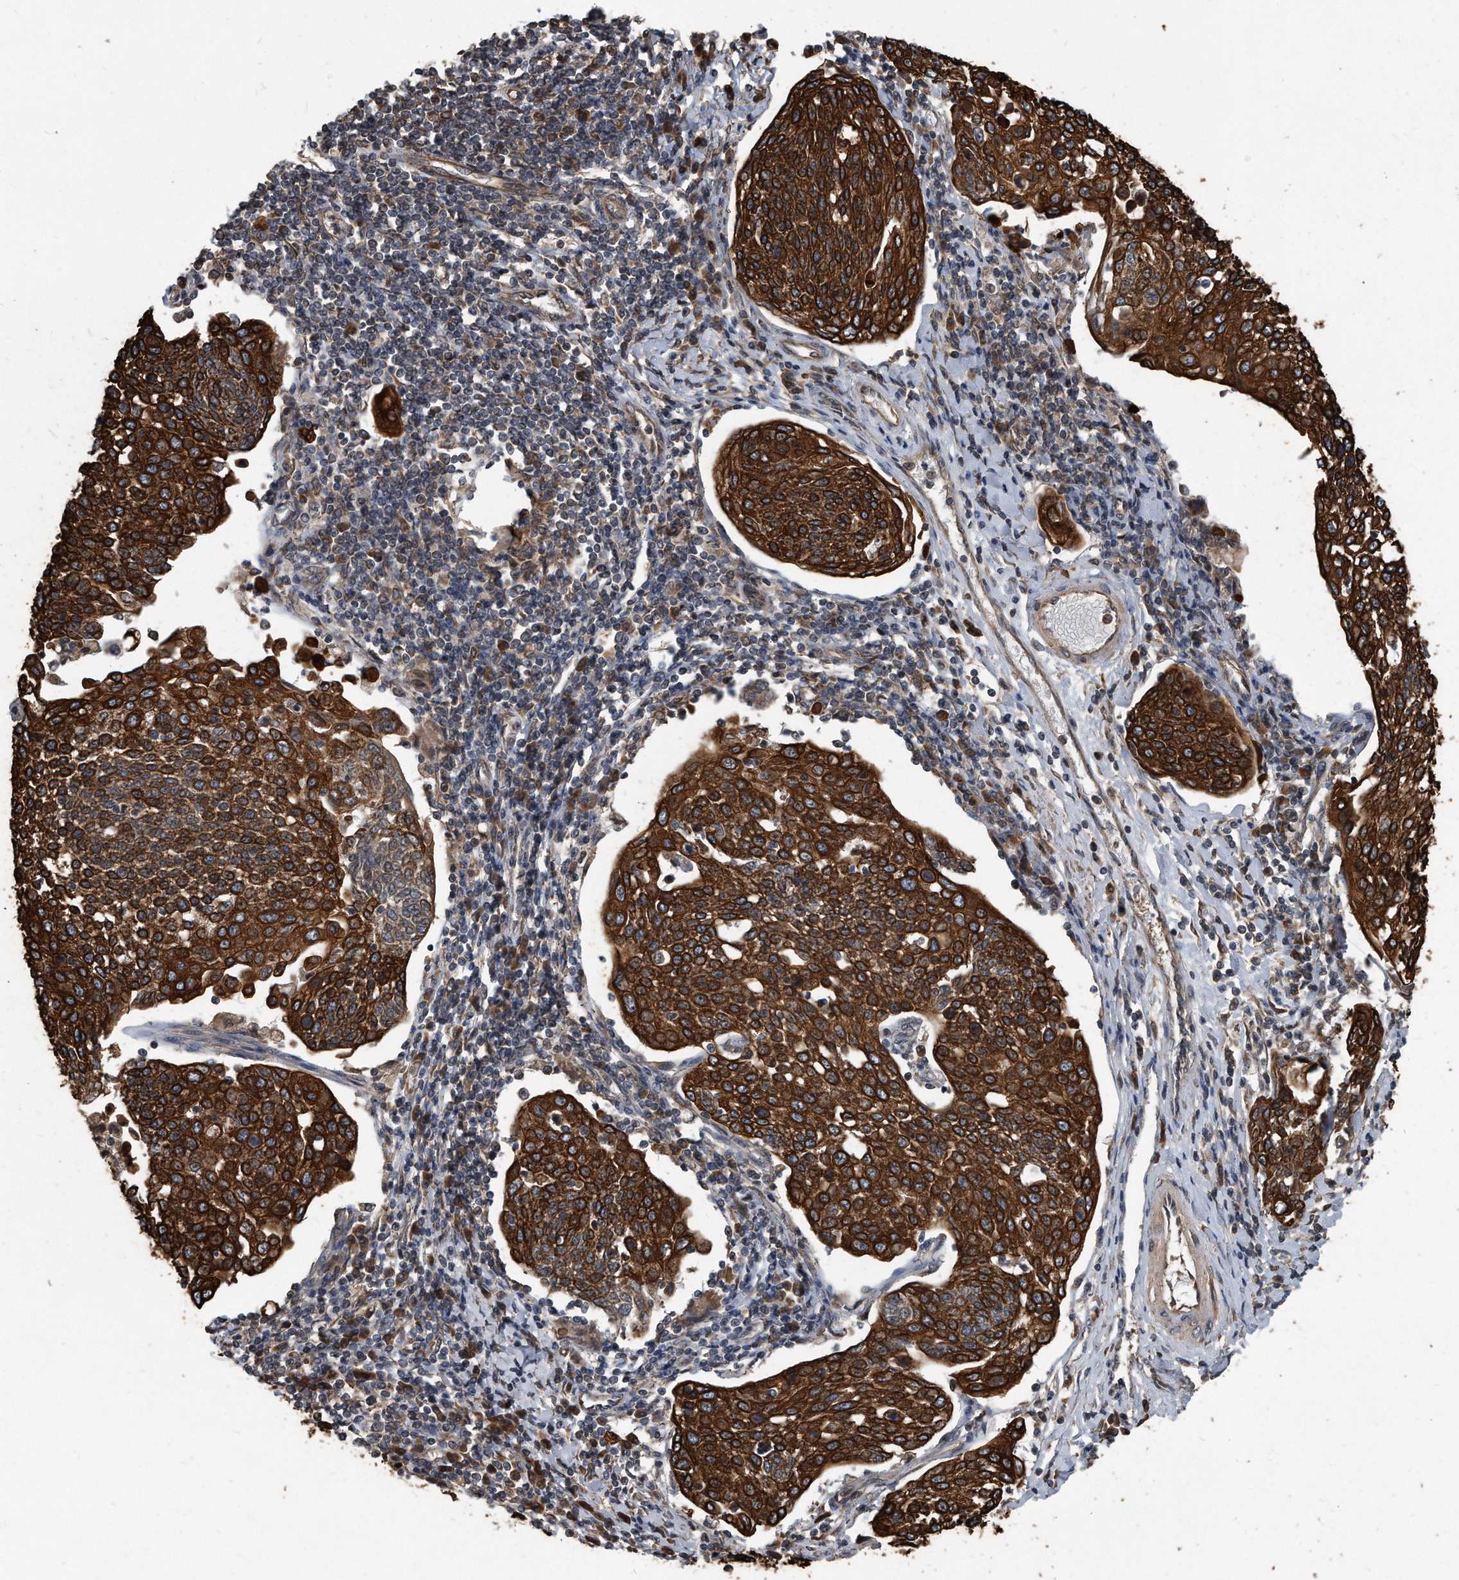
{"staining": {"intensity": "strong", "quantity": ">75%", "location": "cytoplasmic/membranous"}, "tissue": "cervical cancer", "cell_type": "Tumor cells", "image_type": "cancer", "snomed": [{"axis": "morphology", "description": "Squamous cell carcinoma, NOS"}, {"axis": "topography", "description": "Cervix"}], "caption": "Squamous cell carcinoma (cervical) stained with DAB (3,3'-diaminobenzidine) IHC shows high levels of strong cytoplasmic/membranous positivity in about >75% of tumor cells.", "gene": "FAM136A", "patient": {"sex": "female", "age": 34}}